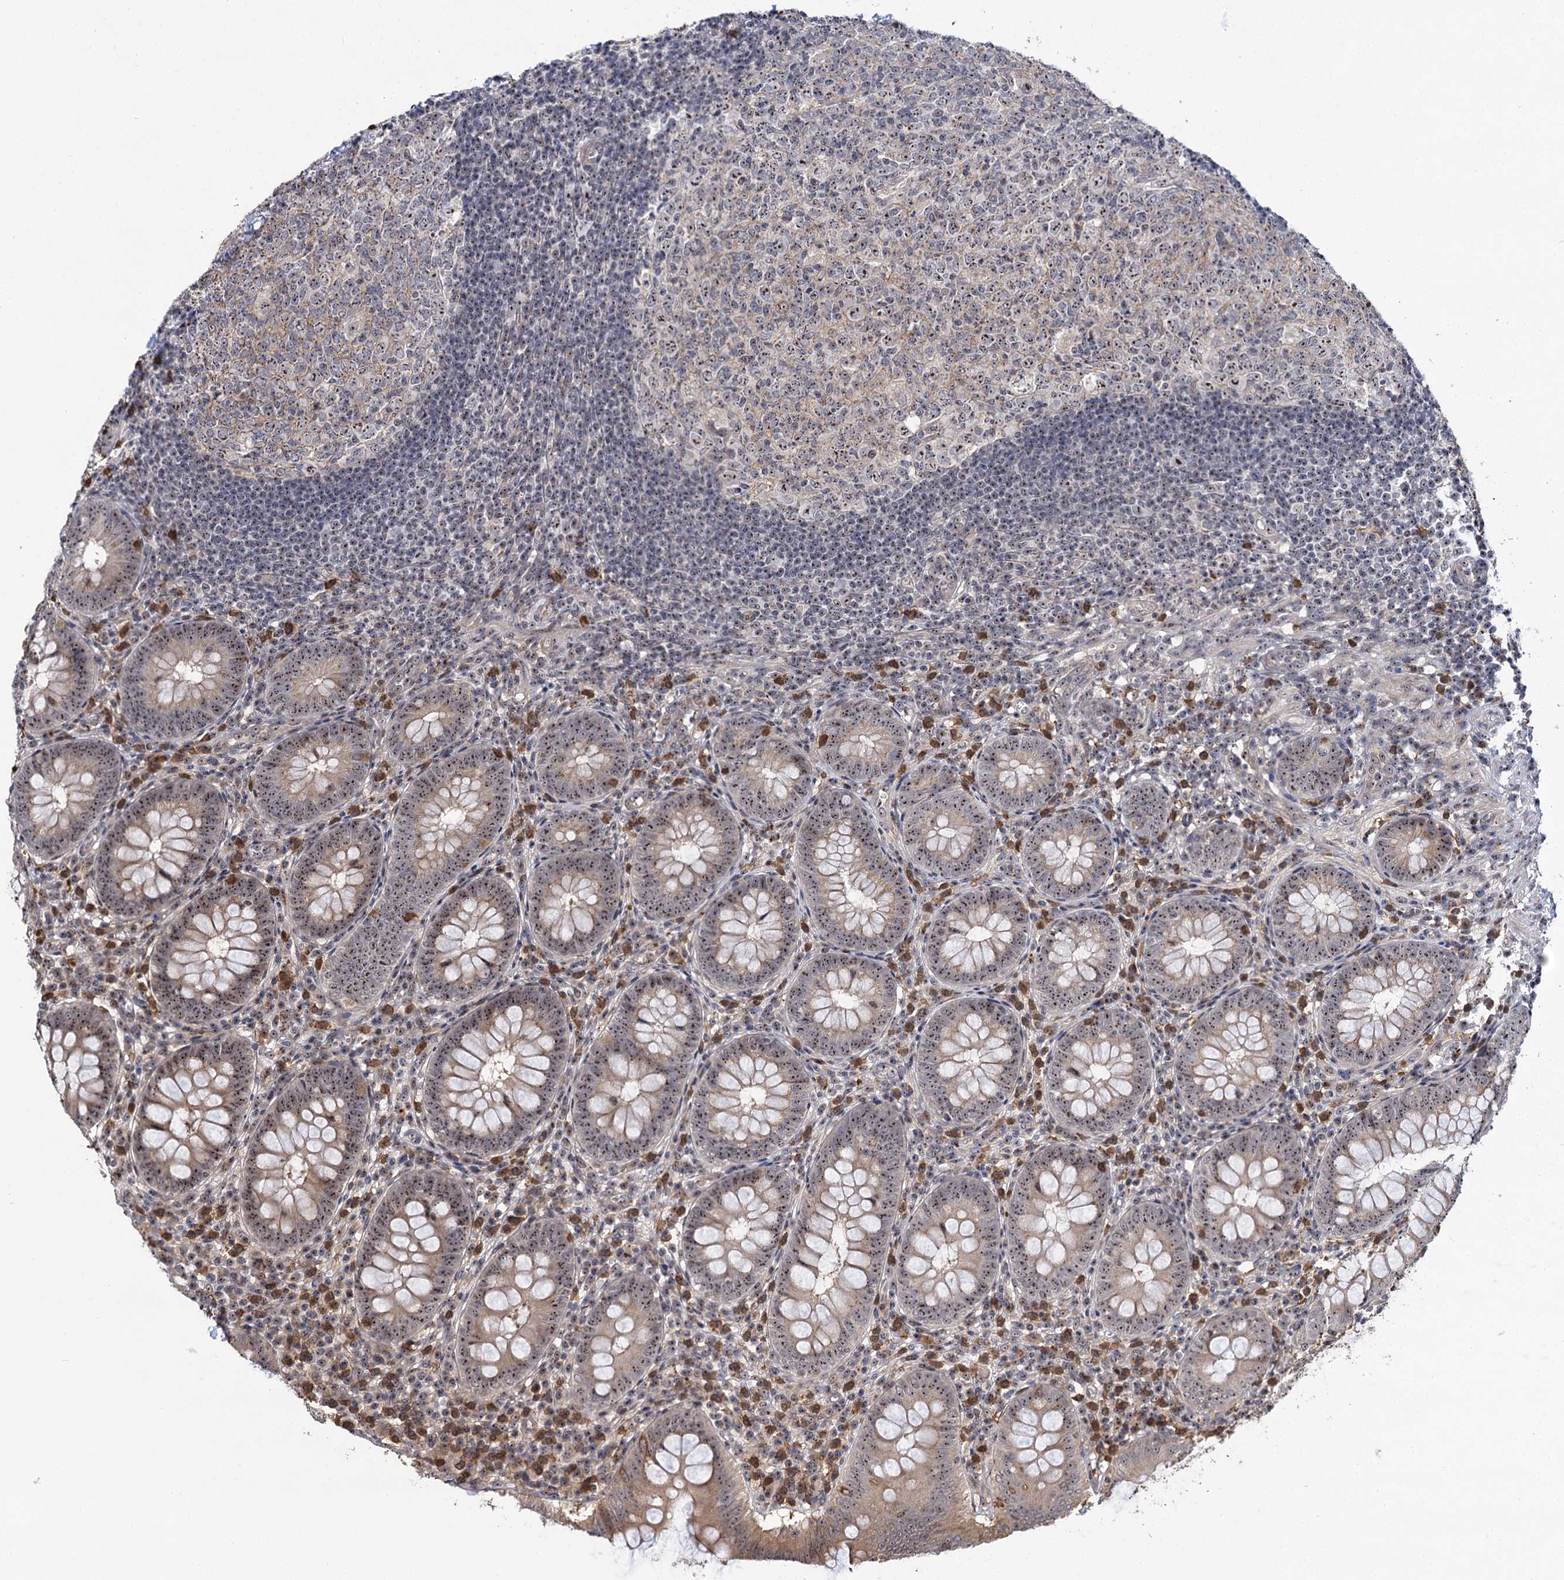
{"staining": {"intensity": "moderate", "quantity": ">75%", "location": "cytoplasmic/membranous,nuclear"}, "tissue": "appendix", "cell_type": "Glandular cells", "image_type": "normal", "snomed": [{"axis": "morphology", "description": "Normal tissue, NOS"}, {"axis": "topography", "description": "Appendix"}], "caption": "Immunohistochemical staining of benign human appendix exhibits >75% levels of moderate cytoplasmic/membranous,nuclear protein positivity in about >75% of glandular cells.", "gene": "SUPT20H", "patient": {"sex": "male", "age": 14}}